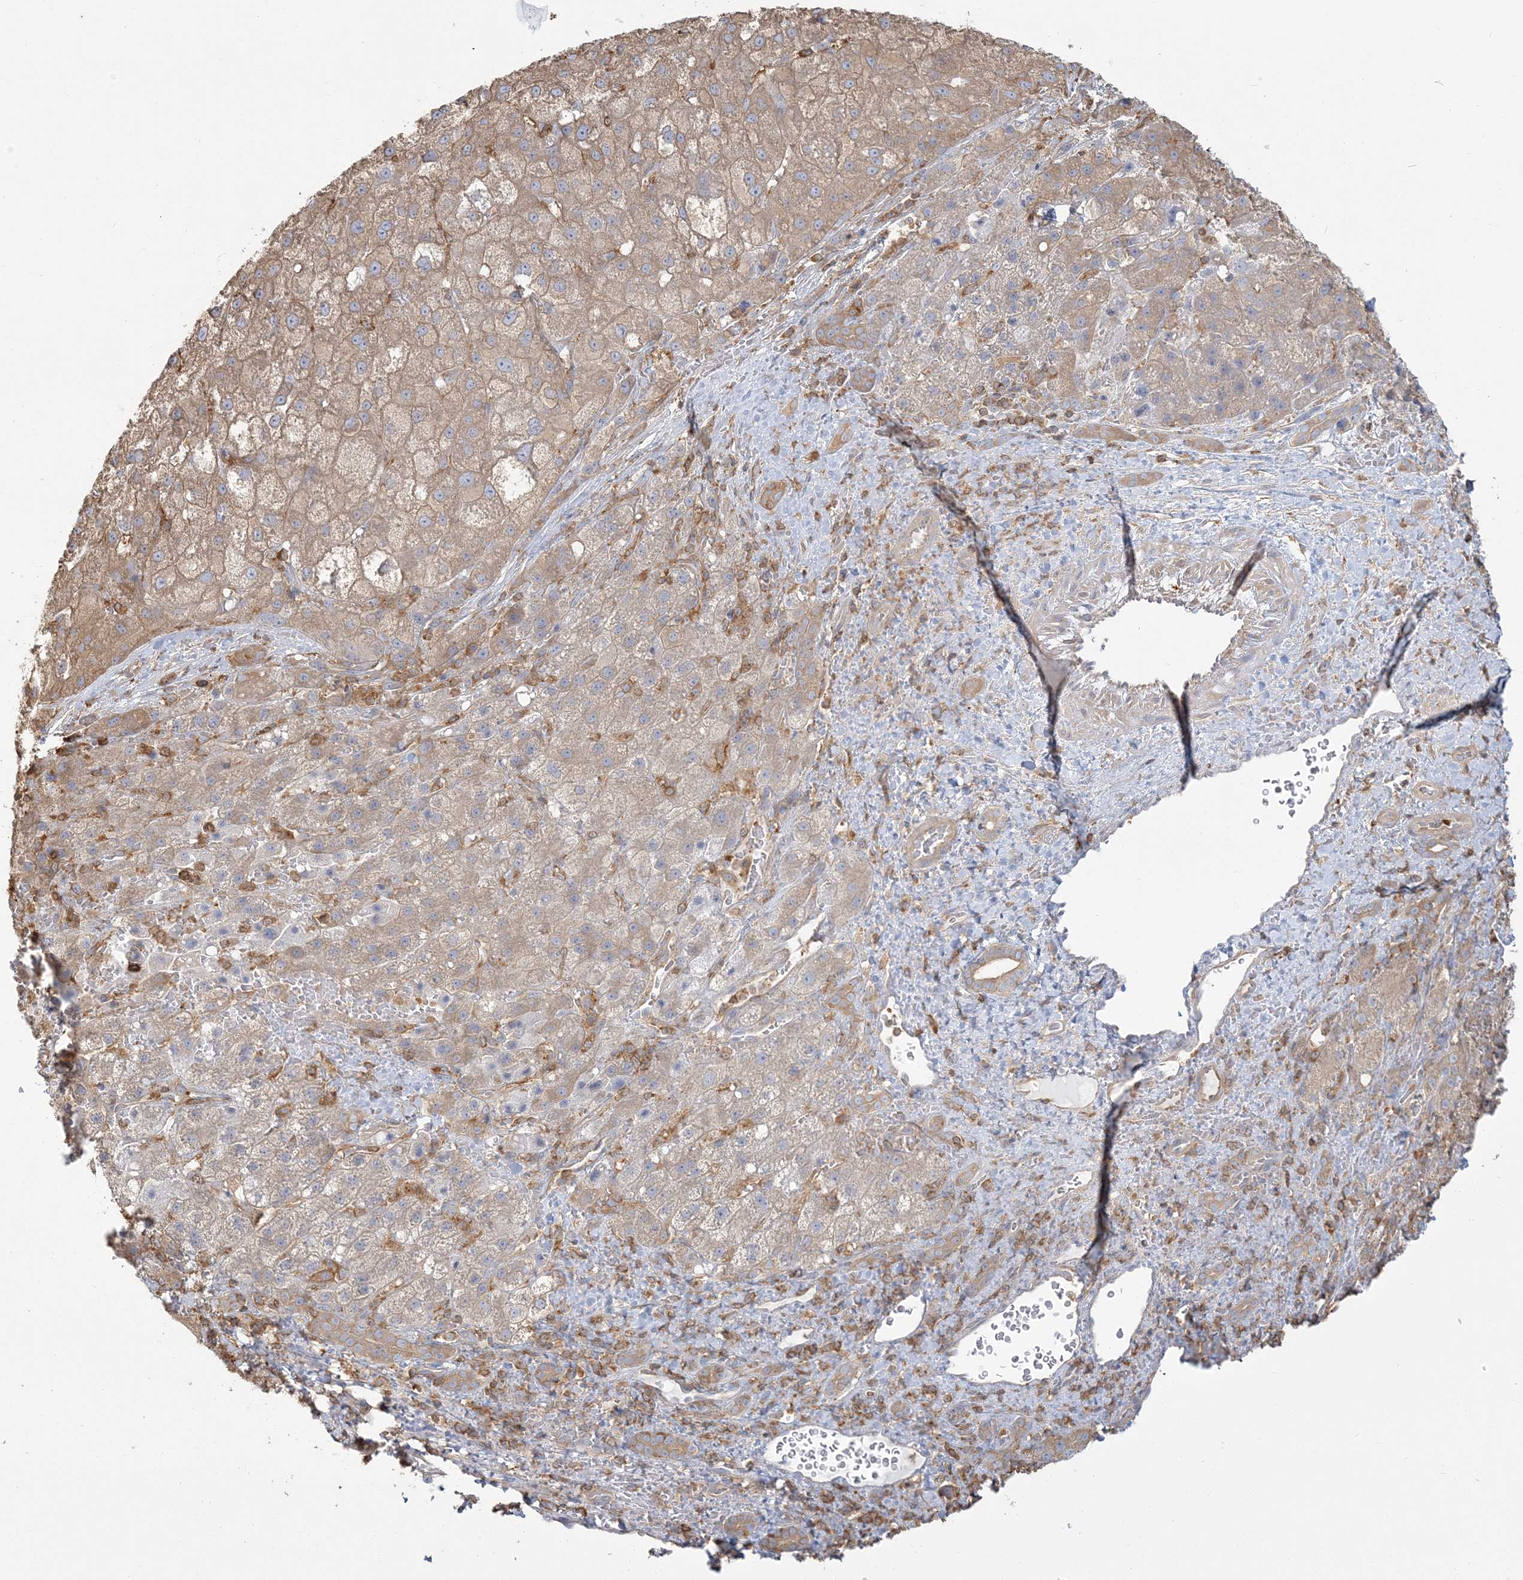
{"staining": {"intensity": "weak", "quantity": ">75%", "location": "cytoplasmic/membranous"}, "tissue": "liver cancer", "cell_type": "Tumor cells", "image_type": "cancer", "snomed": [{"axis": "morphology", "description": "Carcinoma, Hepatocellular, NOS"}, {"axis": "topography", "description": "Liver"}], "caption": "Liver cancer stained for a protein exhibits weak cytoplasmic/membranous positivity in tumor cells.", "gene": "ANKS1A", "patient": {"sex": "male", "age": 57}}